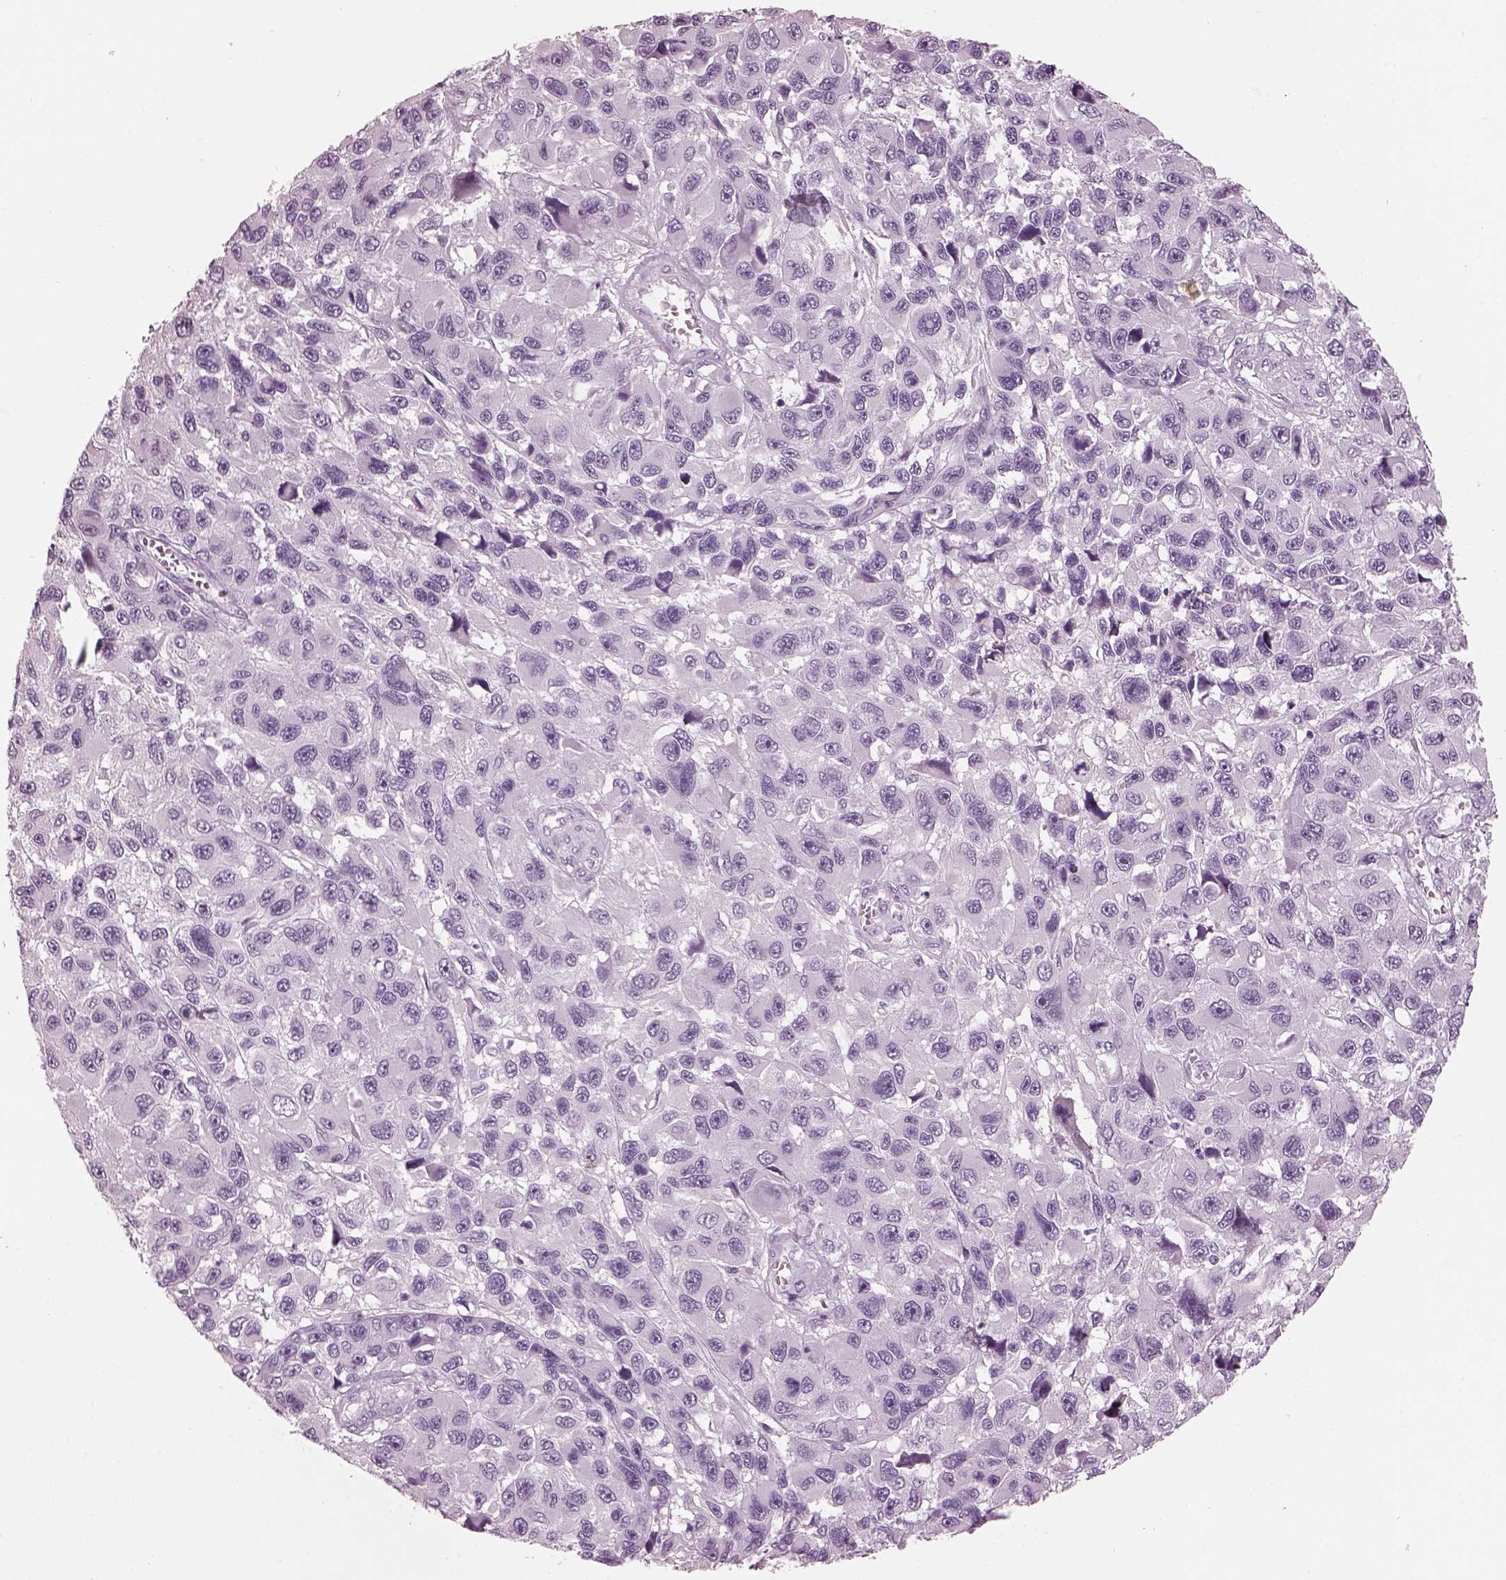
{"staining": {"intensity": "negative", "quantity": "none", "location": "none"}, "tissue": "melanoma", "cell_type": "Tumor cells", "image_type": "cancer", "snomed": [{"axis": "morphology", "description": "Malignant melanoma, NOS"}, {"axis": "topography", "description": "Skin"}], "caption": "Protein analysis of malignant melanoma demonstrates no significant expression in tumor cells. The staining is performed using DAB brown chromogen with nuclei counter-stained in using hematoxylin.", "gene": "HYDIN", "patient": {"sex": "male", "age": 53}}